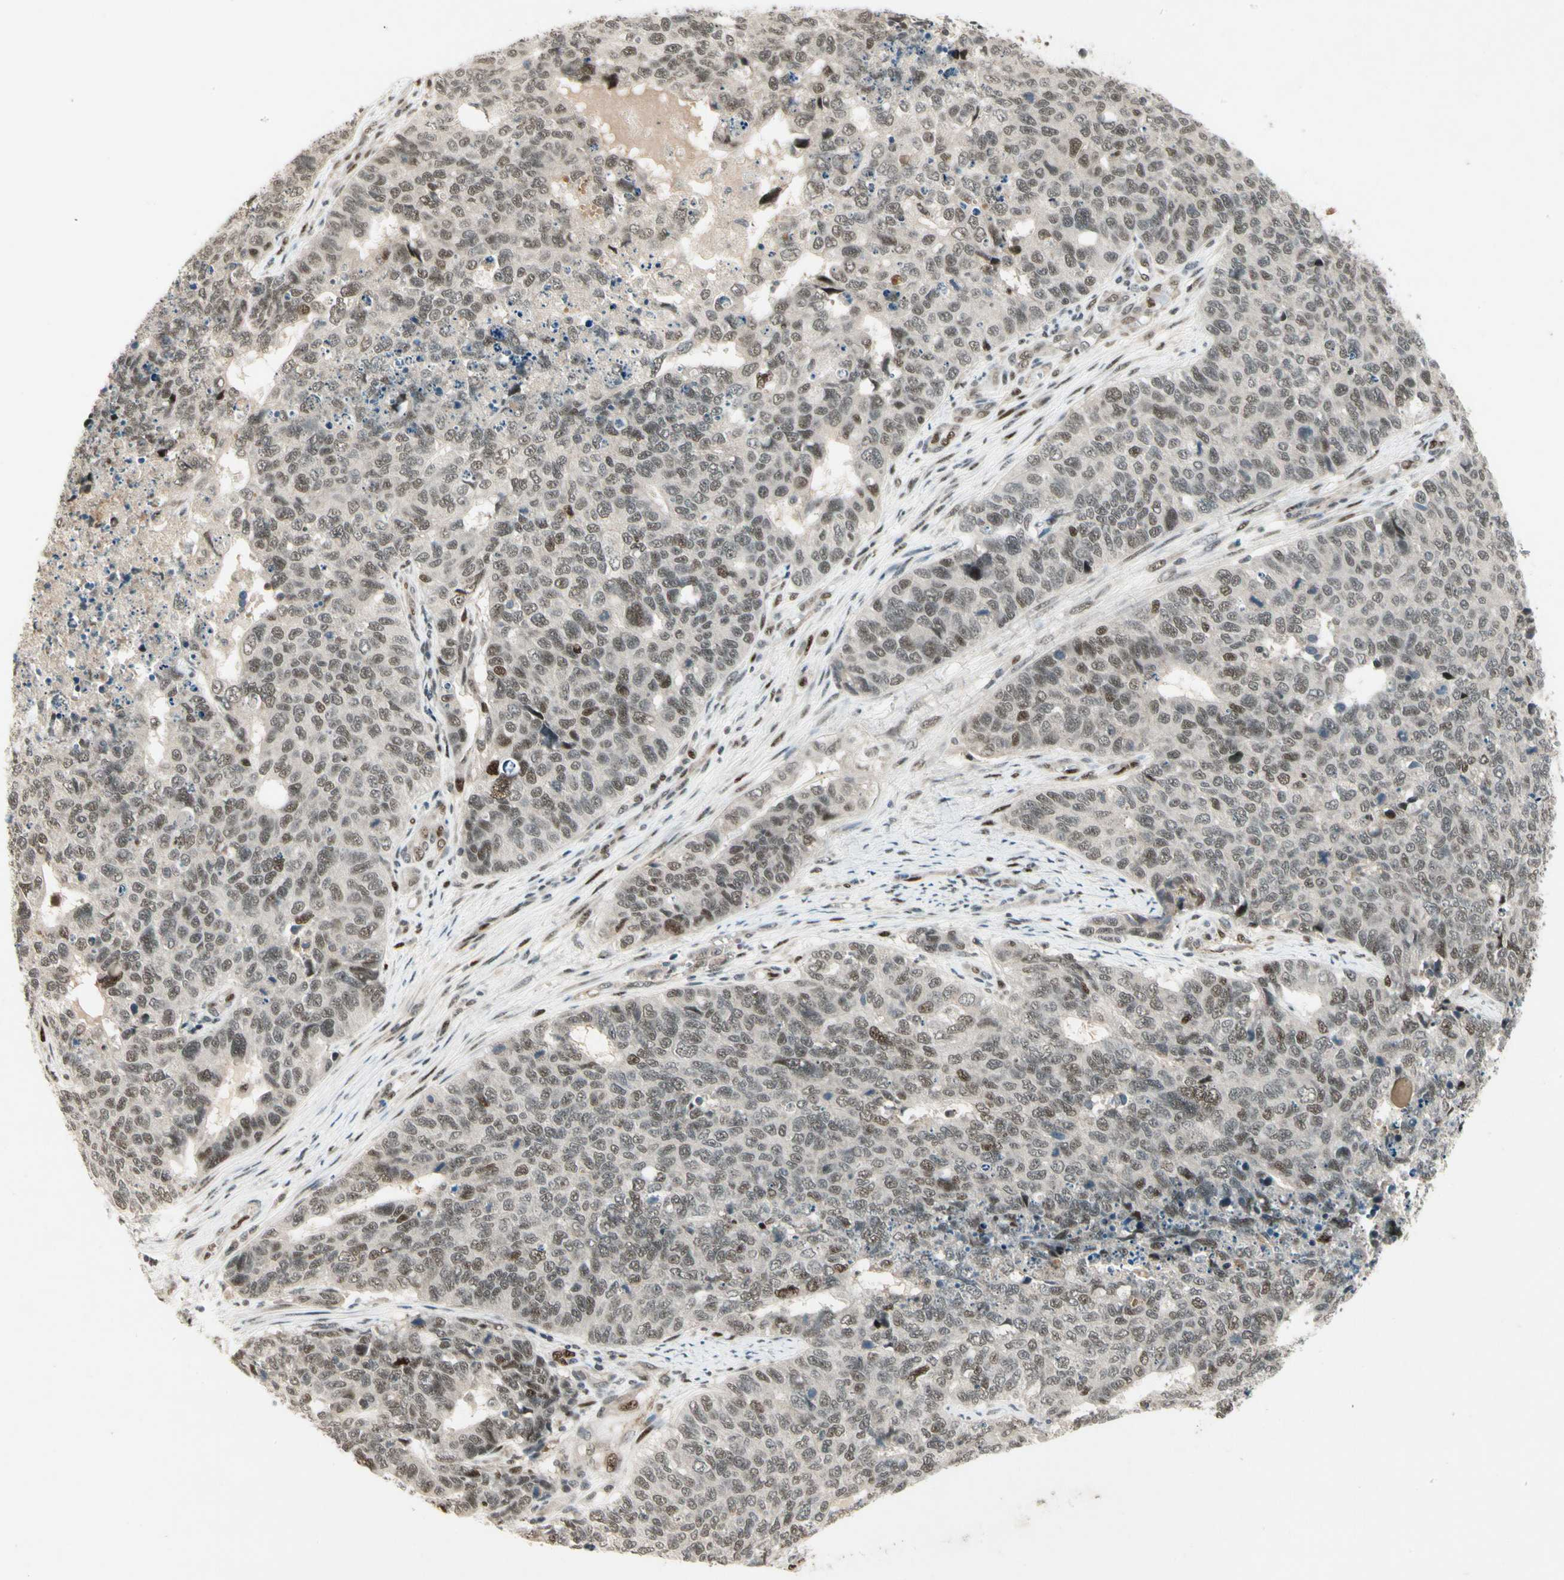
{"staining": {"intensity": "moderate", "quantity": "<25%", "location": "nuclear"}, "tissue": "cervical cancer", "cell_type": "Tumor cells", "image_type": "cancer", "snomed": [{"axis": "morphology", "description": "Squamous cell carcinoma, NOS"}, {"axis": "topography", "description": "Cervix"}], "caption": "Immunohistochemistry photomicrograph of neoplastic tissue: human squamous cell carcinoma (cervical) stained using IHC displays low levels of moderate protein expression localized specifically in the nuclear of tumor cells, appearing as a nuclear brown color.", "gene": "CDK11A", "patient": {"sex": "female", "age": 63}}